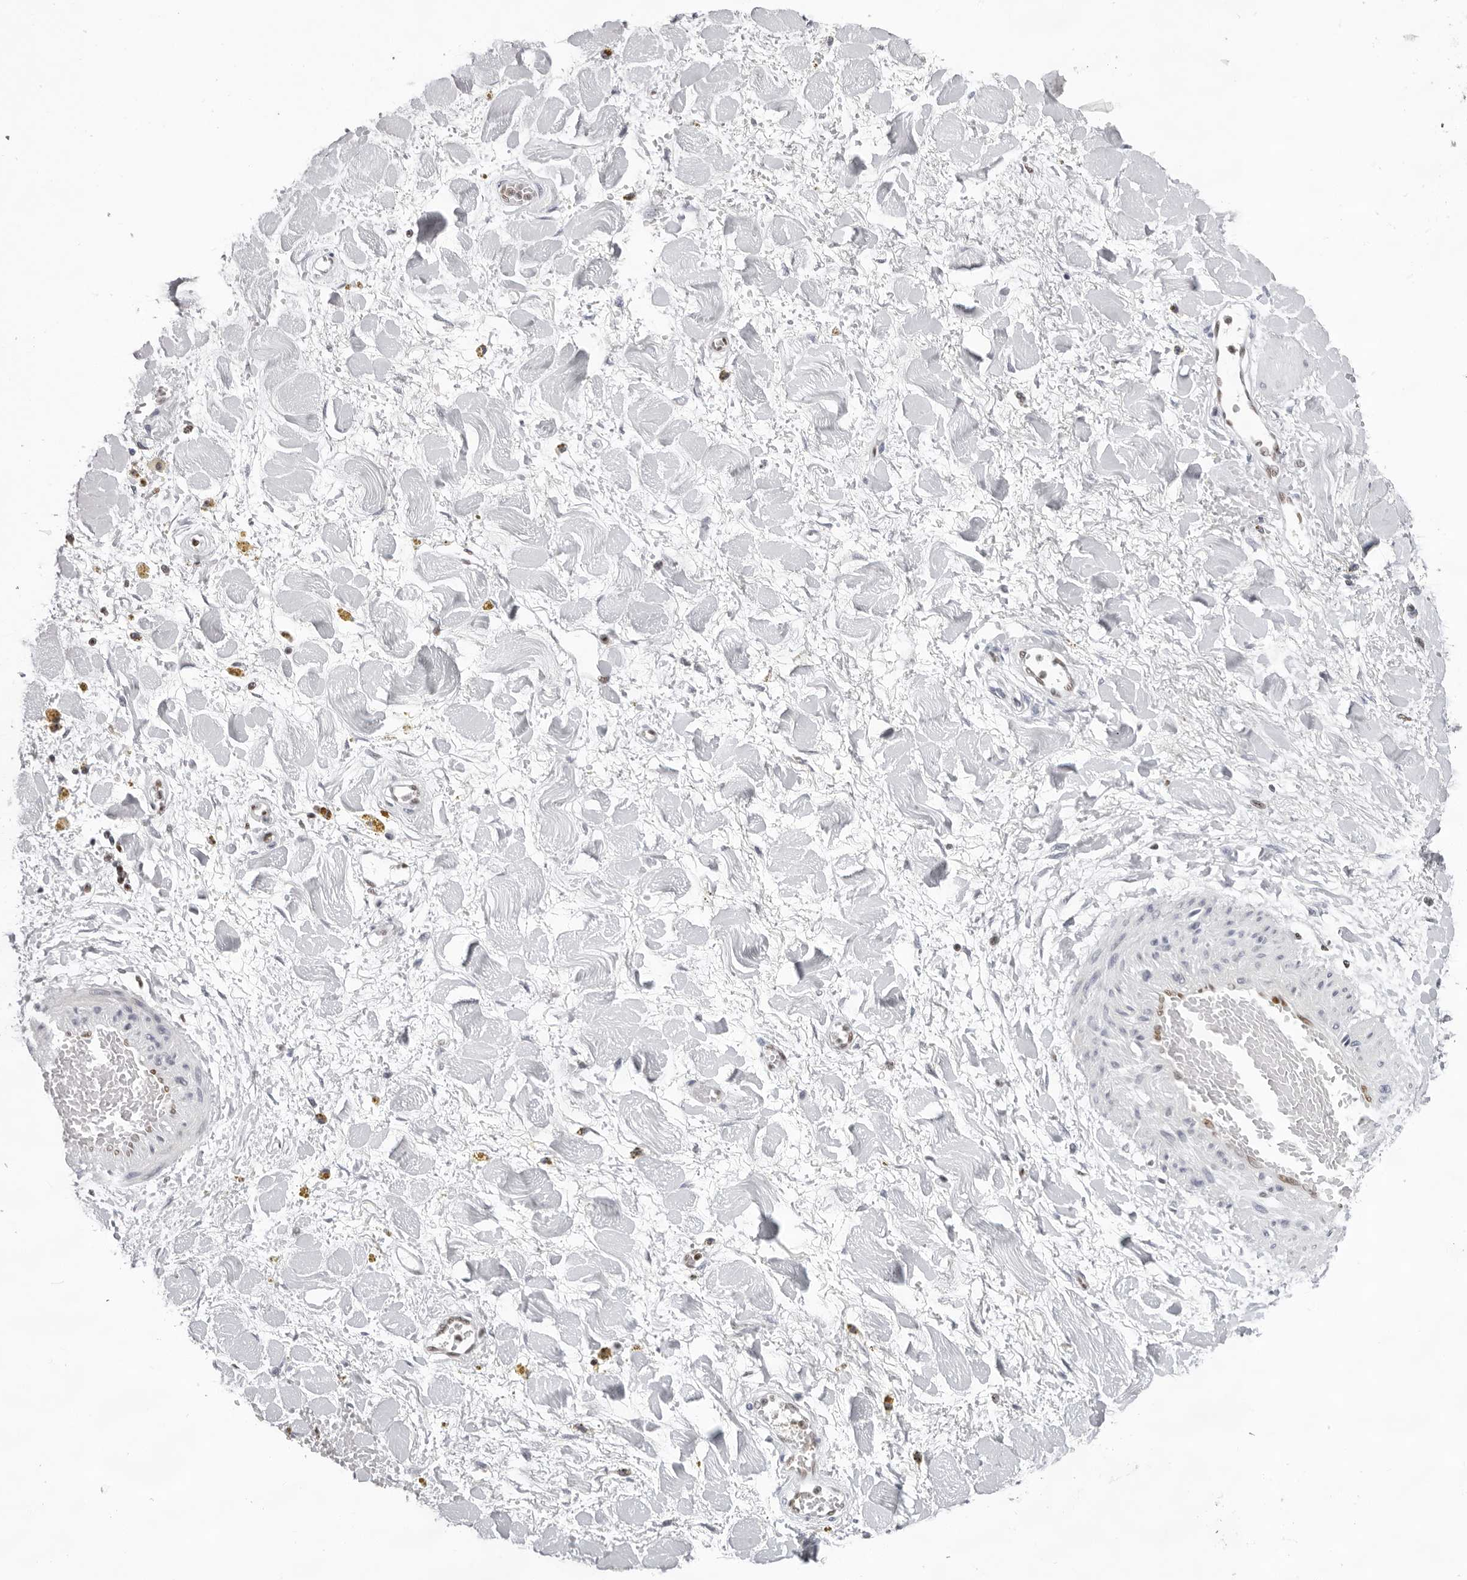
{"staining": {"intensity": "negative", "quantity": "none", "location": "none"}, "tissue": "adipose tissue", "cell_type": "Adipocytes", "image_type": "normal", "snomed": [{"axis": "morphology", "description": "Normal tissue, NOS"}, {"axis": "topography", "description": "Kidney"}, {"axis": "topography", "description": "Peripheral nerve tissue"}], "caption": "This micrograph is of benign adipose tissue stained with immunohistochemistry (IHC) to label a protein in brown with the nuclei are counter-stained blue. There is no staining in adipocytes.", "gene": "OGG1", "patient": {"sex": "male", "age": 7}}